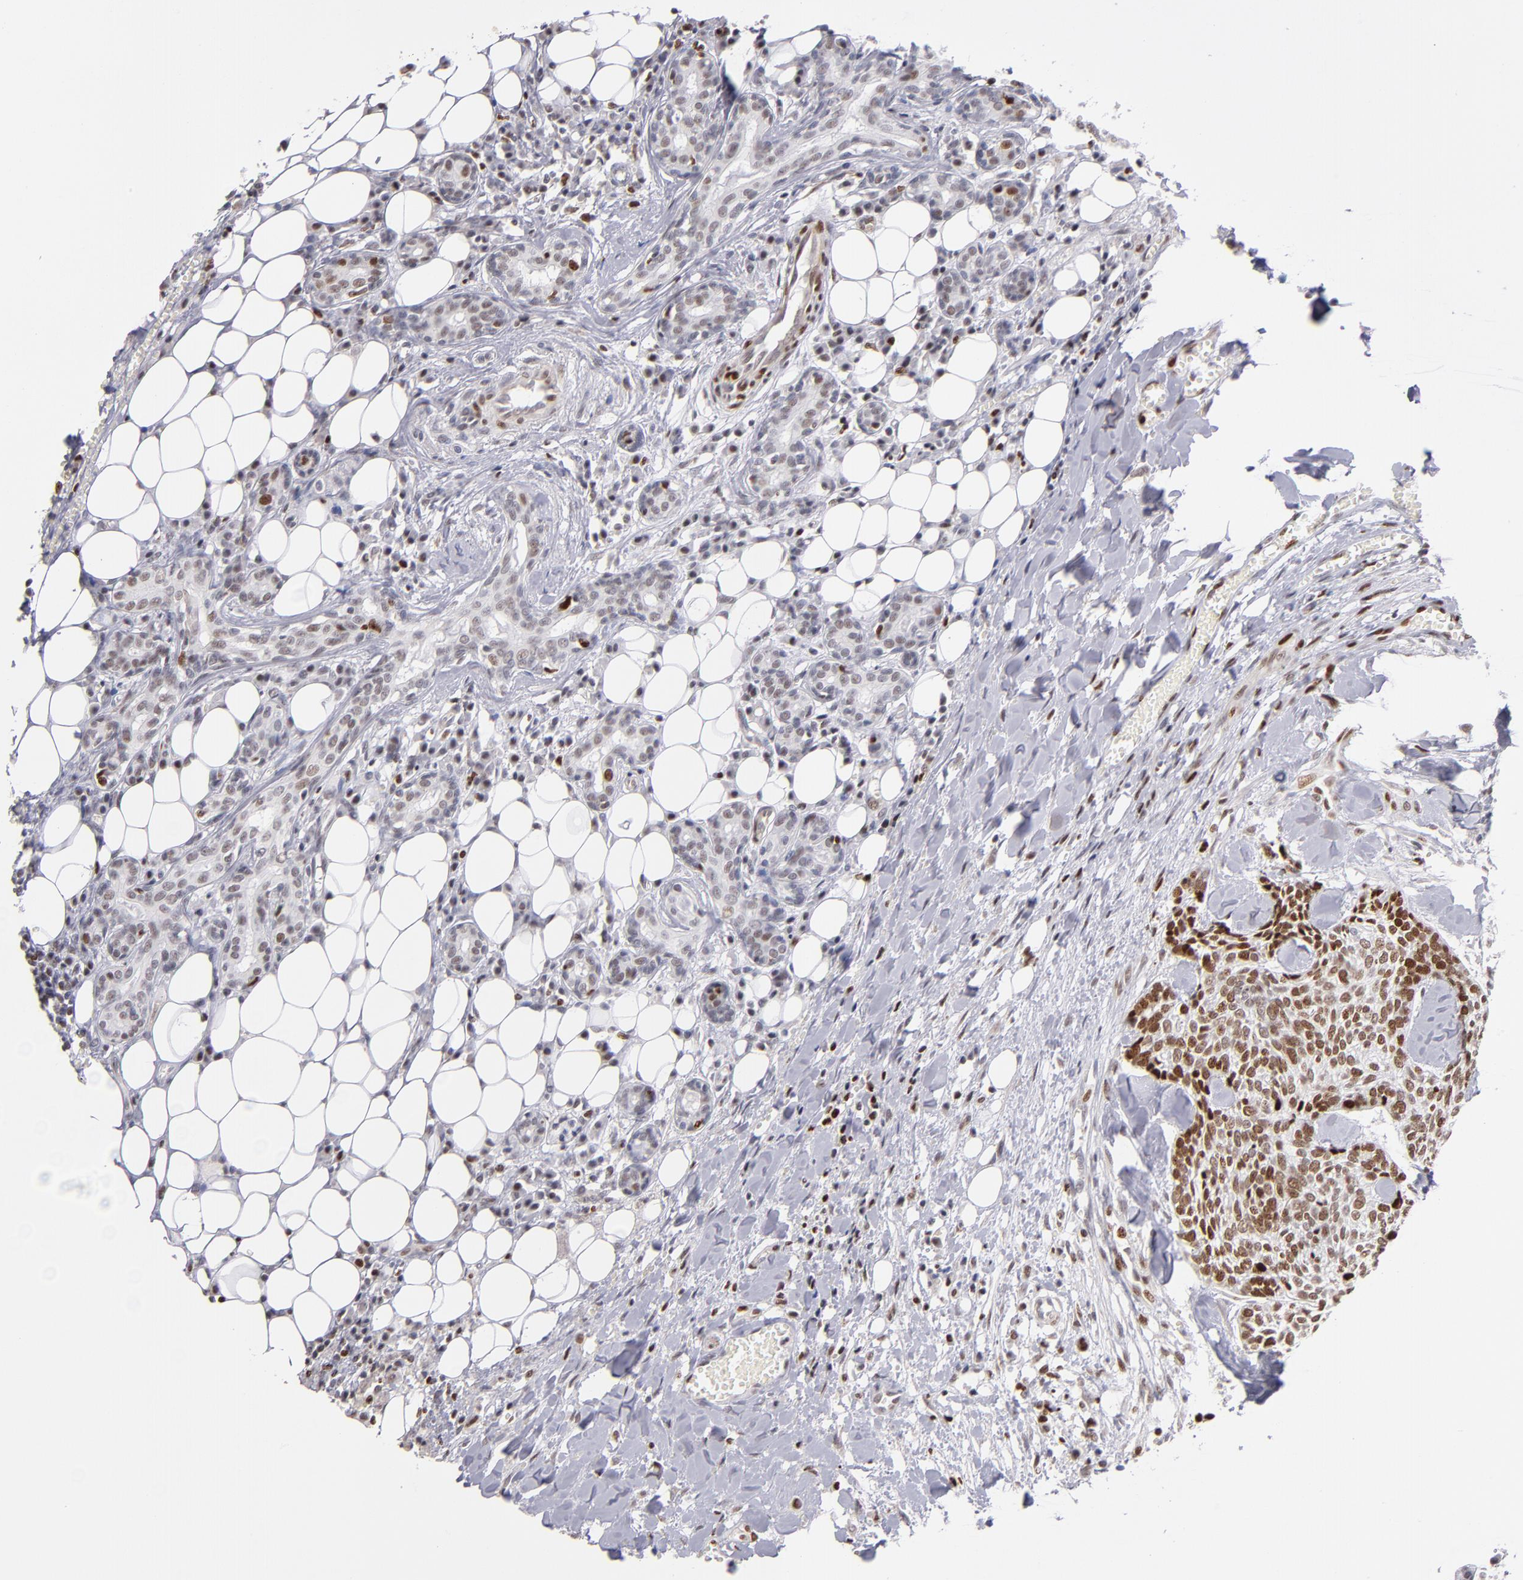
{"staining": {"intensity": "strong", "quantity": ">75%", "location": "nuclear"}, "tissue": "head and neck cancer", "cell_type": "Tumor cells", "image_type": "cancer", "snomed": [{"axis": "morphology", "description": "Squamous cell carcinoma, NOS"}, {"axis": "topography", "description": "Salivary gland"}, {"axis": "topography", "description": "Head-Neck"}], "caption": "An immunohistochemistry (IHC) photomicrograph of neoplastic tissue is shown. Protein staining in brown shows strong nuclear positivity in squamous cell carcinoma (head and neck) within tumor cells.", "gene": "POLA1", "patient": {"sex": "male", "age": 70}}